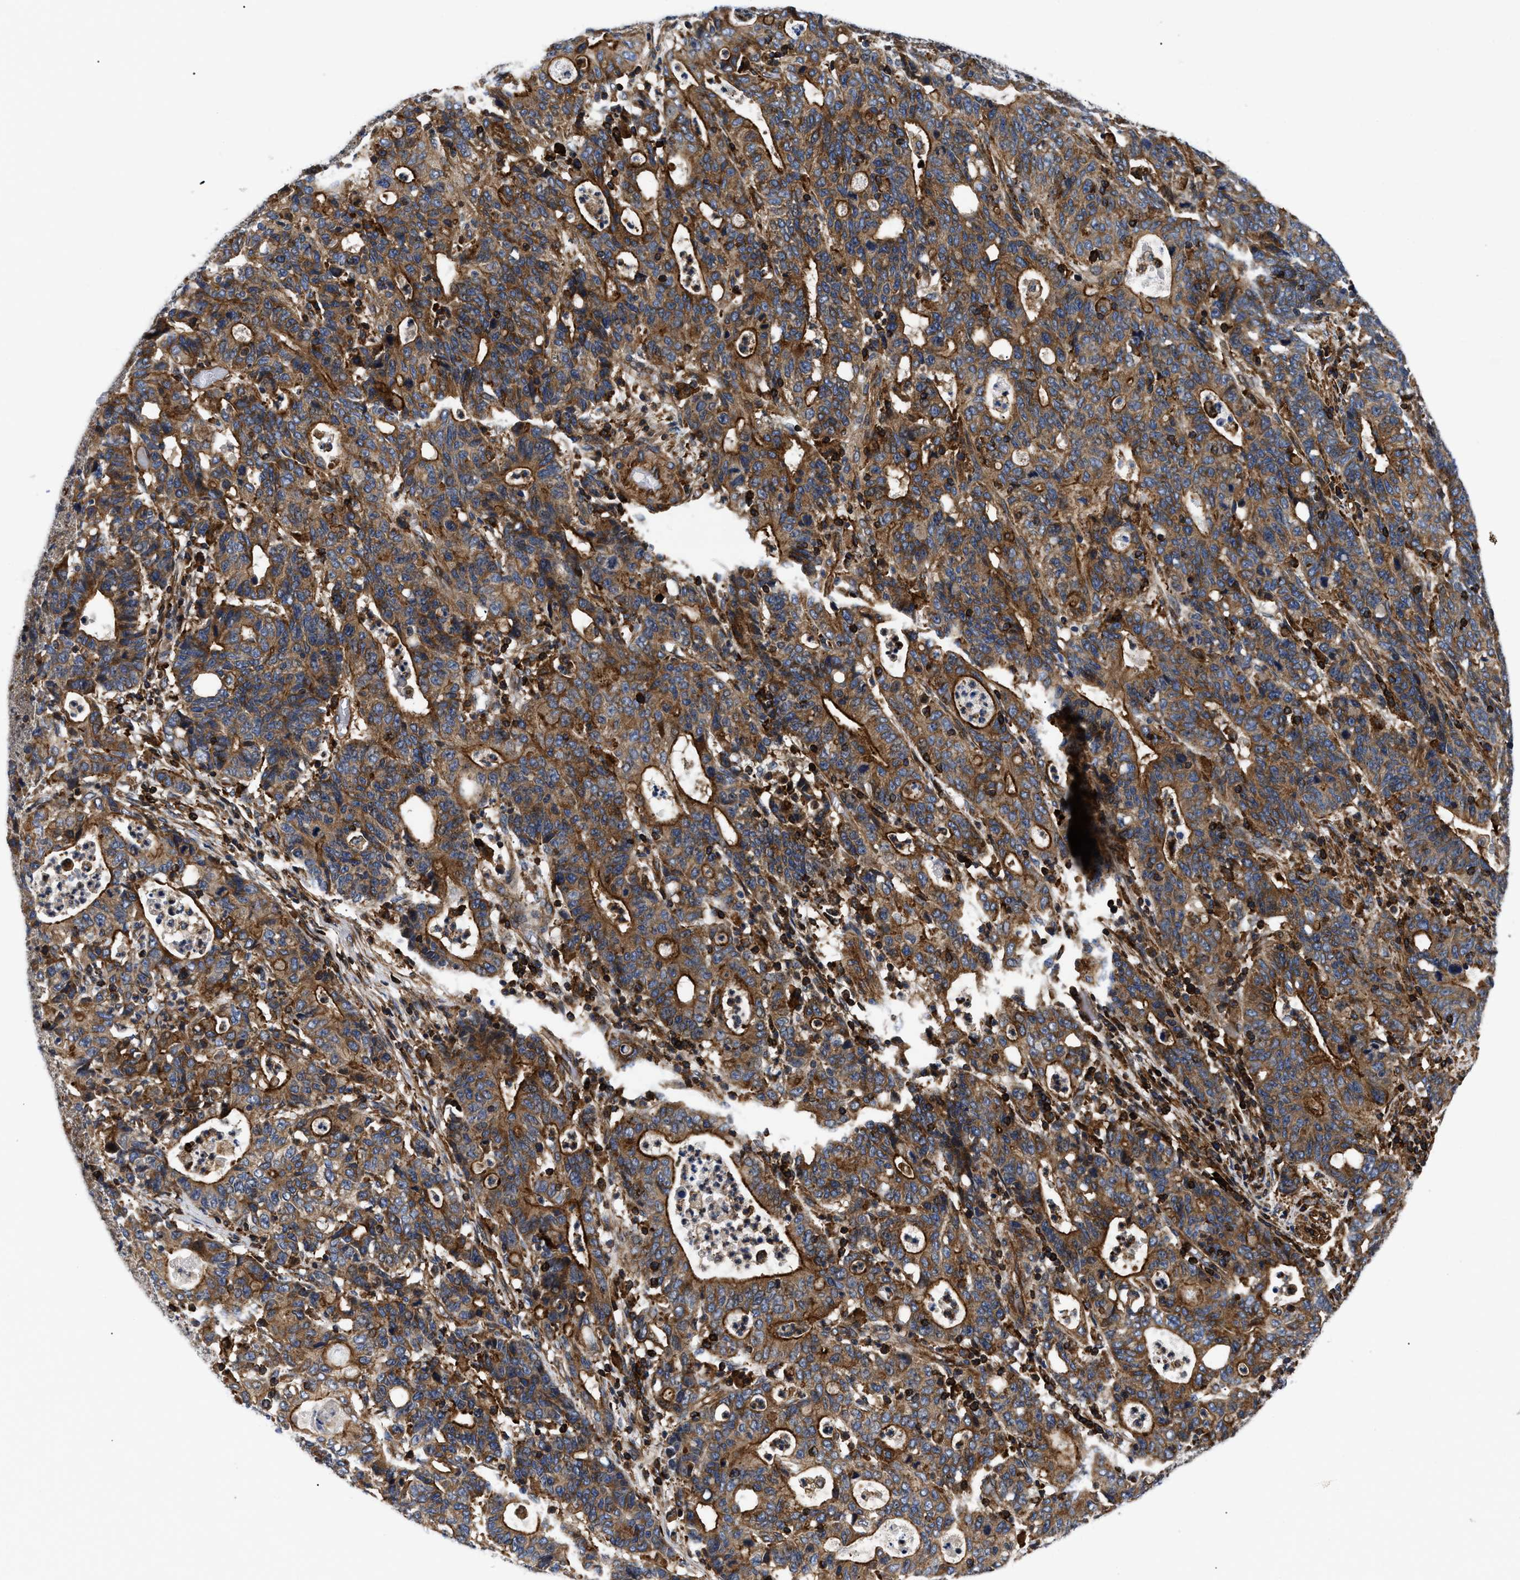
{"staining": {"intensity": "strong", "quantity": ">75%", "location": "cytoplasmic/membranous"}, "tissue": "stomach cancer", "cell_type": "Tumor cells", "image_type": "cancer", "snomed": [{"axis": "morphology", "description": "Adenocarcinoma, NOS"}, {"axis": "topography", "description": "Stomach, upper"}], "caption": "Protein analysis of adenocarcinoma (stomach) tissue exhibits strong cytoplasmic/membranous positivity in approximately >75% of tumor cells.", "gene": "SPAST", "patient": {"sex": "male", "age": 69}}